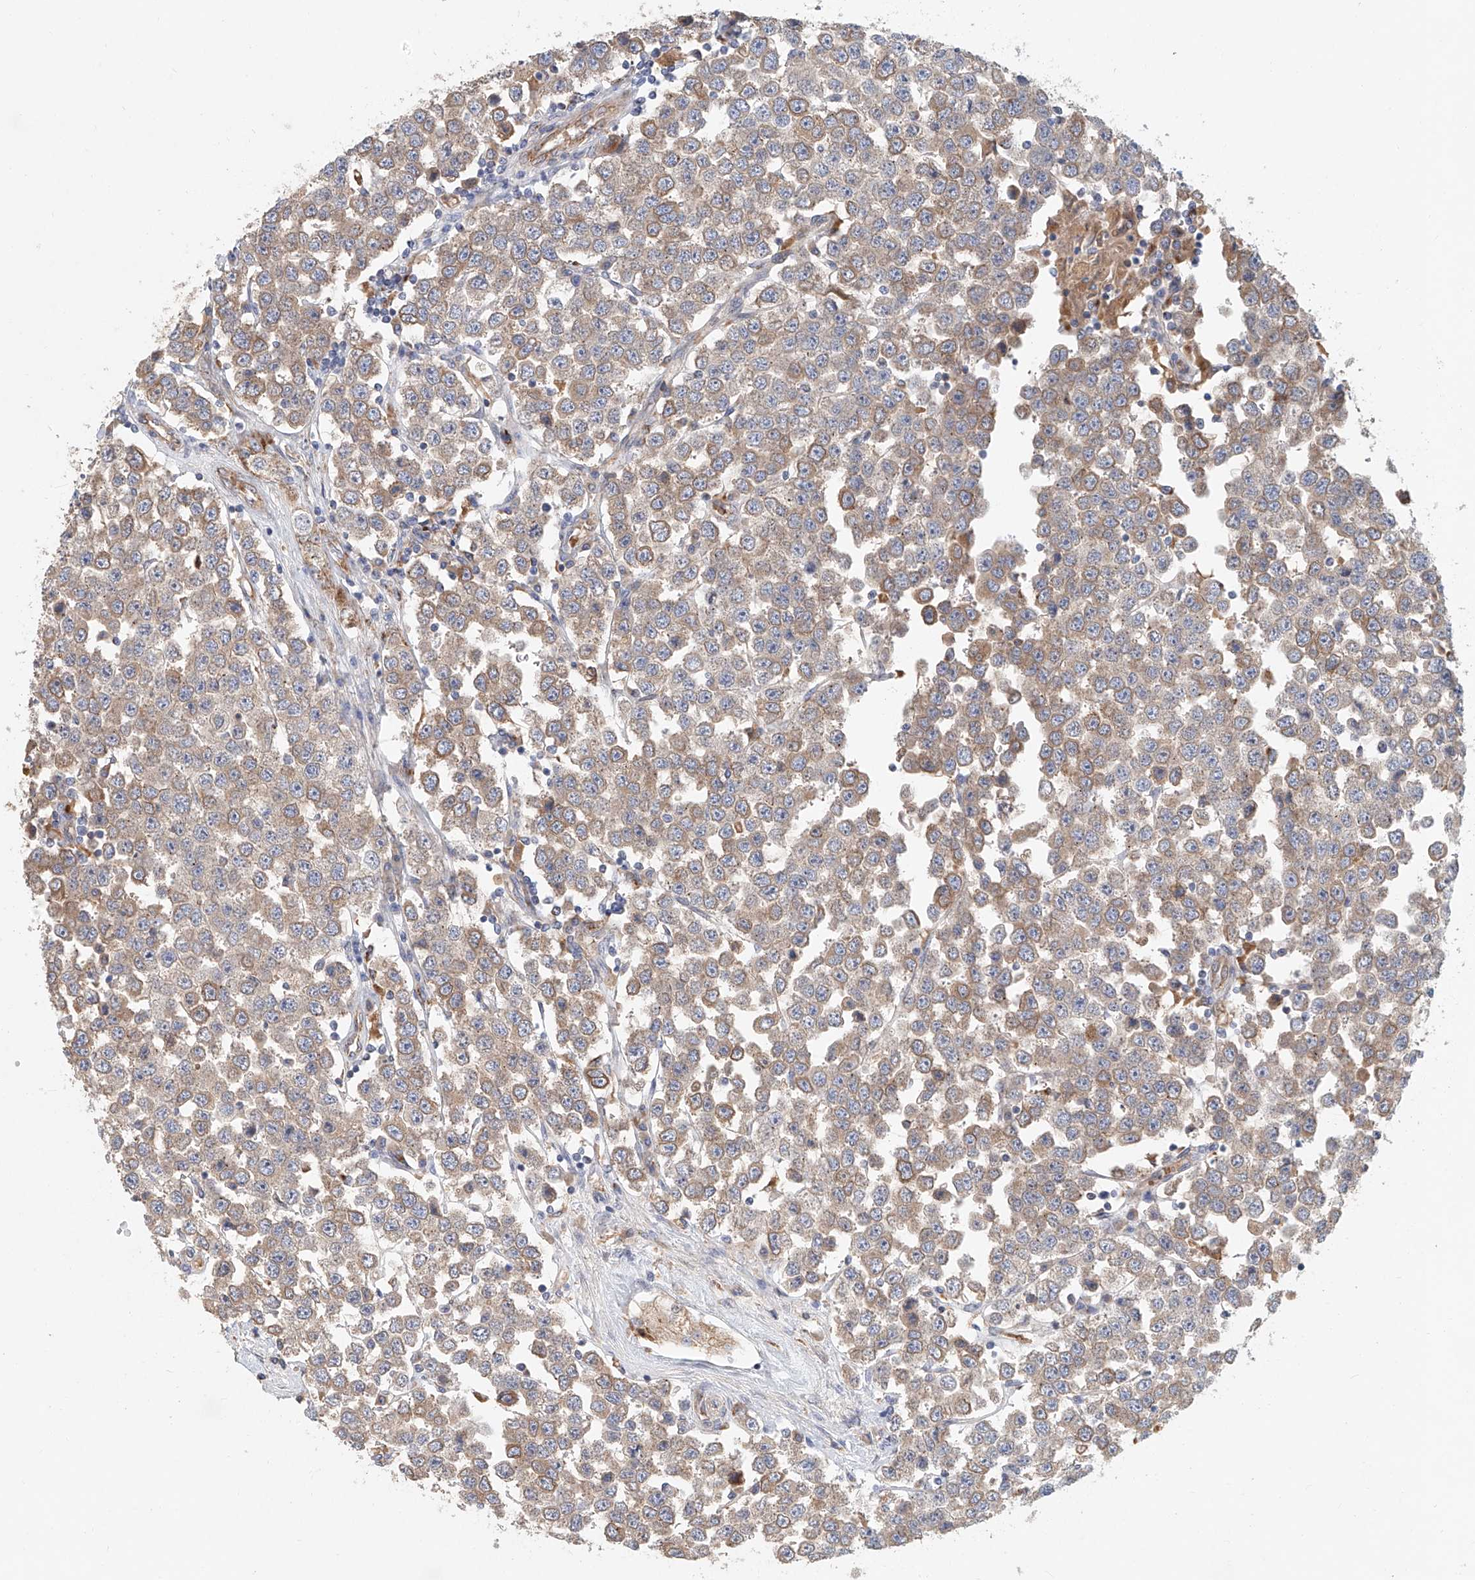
{"staining": {"intensity": "weak", "quantity": ">75%", "location": "cytoplasmic/membranous"}, "tissue": "testis cancer", "cell_type": "Tumor cells", "image_type": "cancer", "snomed": [{"axis": "morphology", "description": "Seminoma, NOS"}, {"axis": "topography", "description": "Testis"}], "caption": "Weak cytoplasmic/membranous protein positivity is appreciated in approximately >75% of tumor cells in testis cancer. The staining is performed using DAB (3,3'-diaminobenzidine) brown chromogen to label protein expression. The nuclei are counter-stained blue using hematoxylin.", "gene": "HGSNAT", "patient": {"sex": "male", "age": 28}}